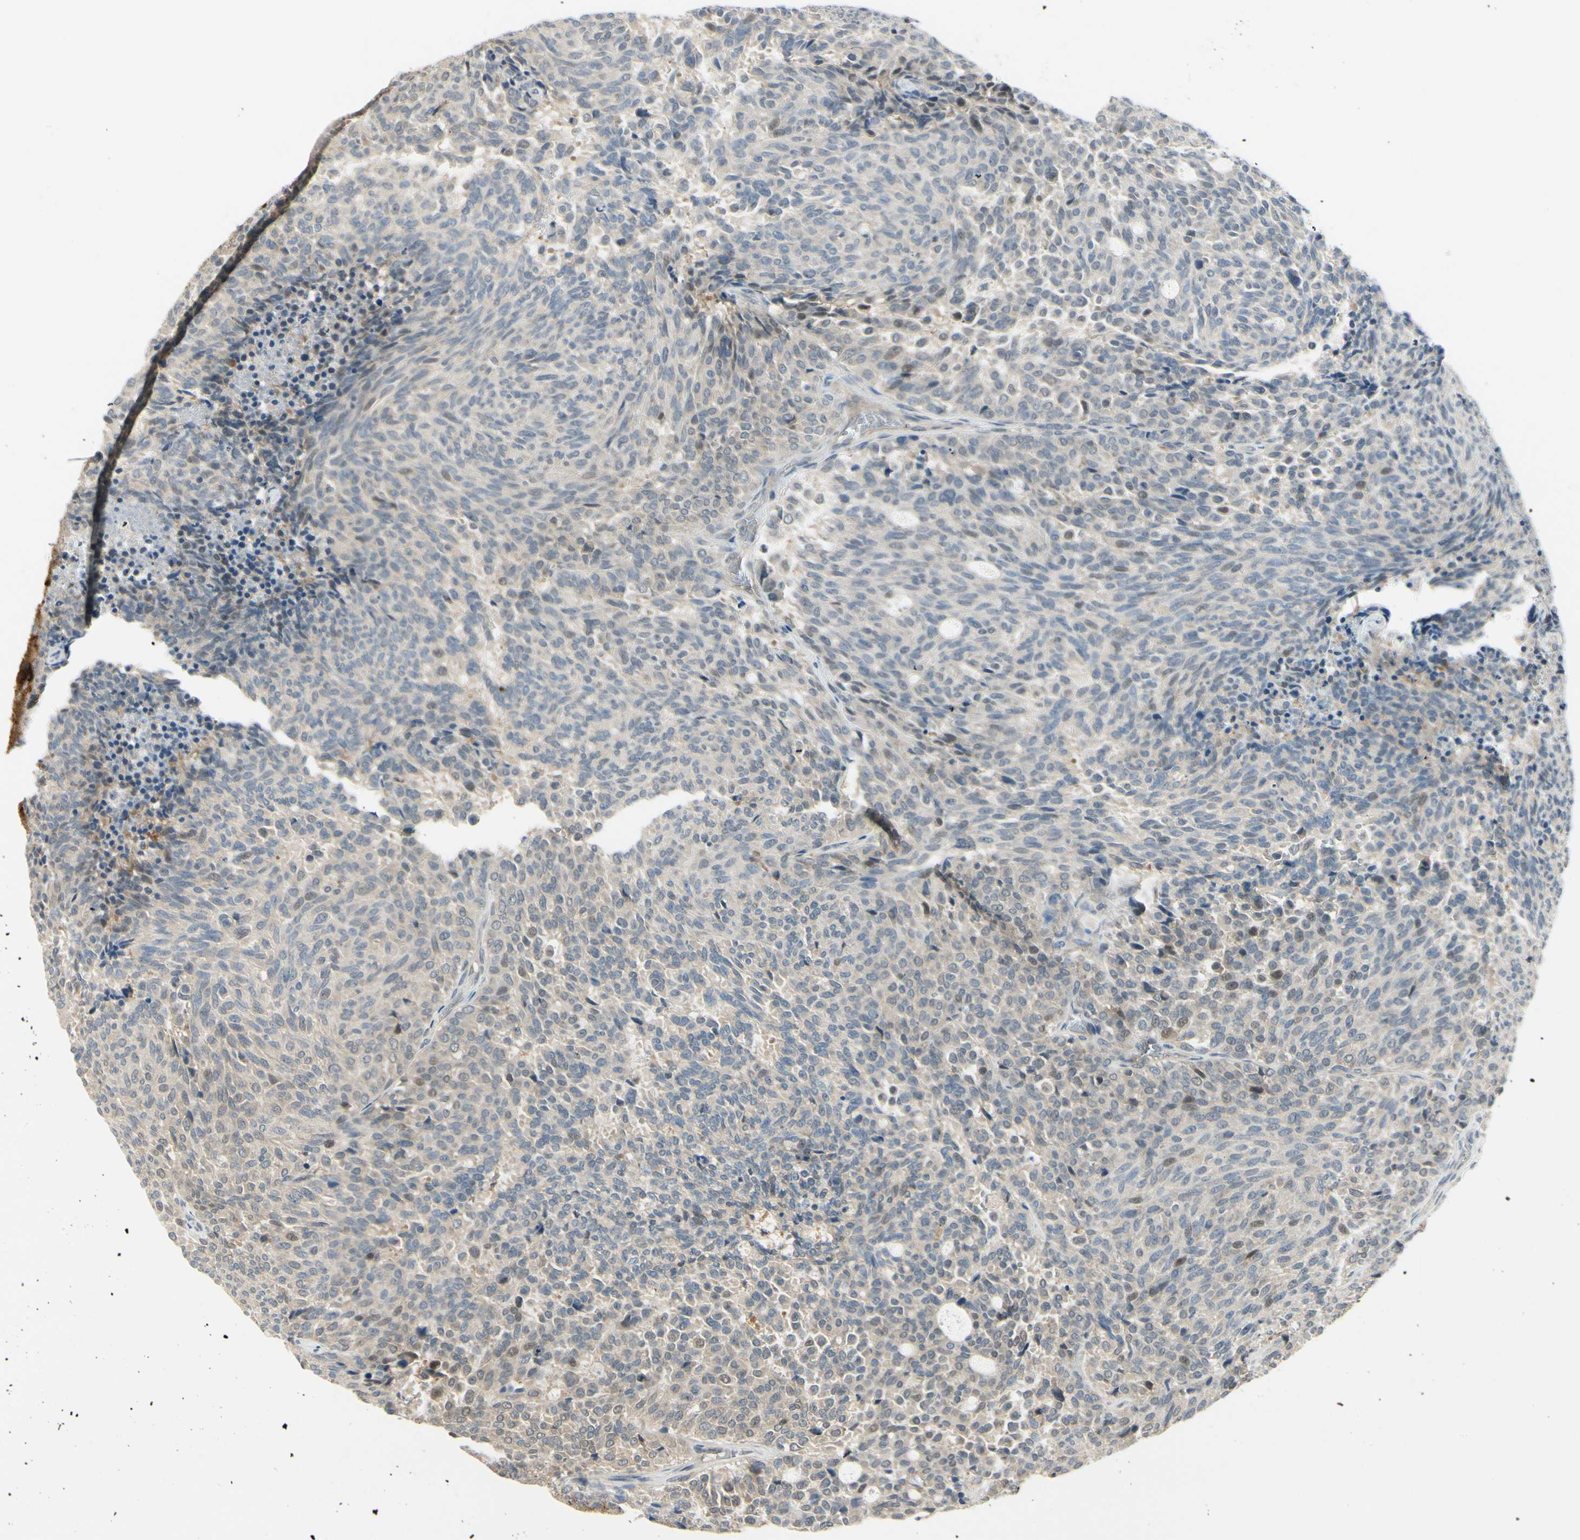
{"staining": {"intensity": "negative", "quantity": "none", "location": "none"}, "tissue": "carcinoid", "cell_type": "Tumor cells", "image_type": "cancer", "snomed": [{"axis": "morphology", "description": "Carcinoid, malignant, NOS"}, {"axis": "topography", "description": "Pancreas"}], "caption": "A histopathology image of carcinoid stained for a protein exhibits no brown staining in tumor cells.", "gene": "EPHB3", "patient": {"sex": "female", "age": 54}}